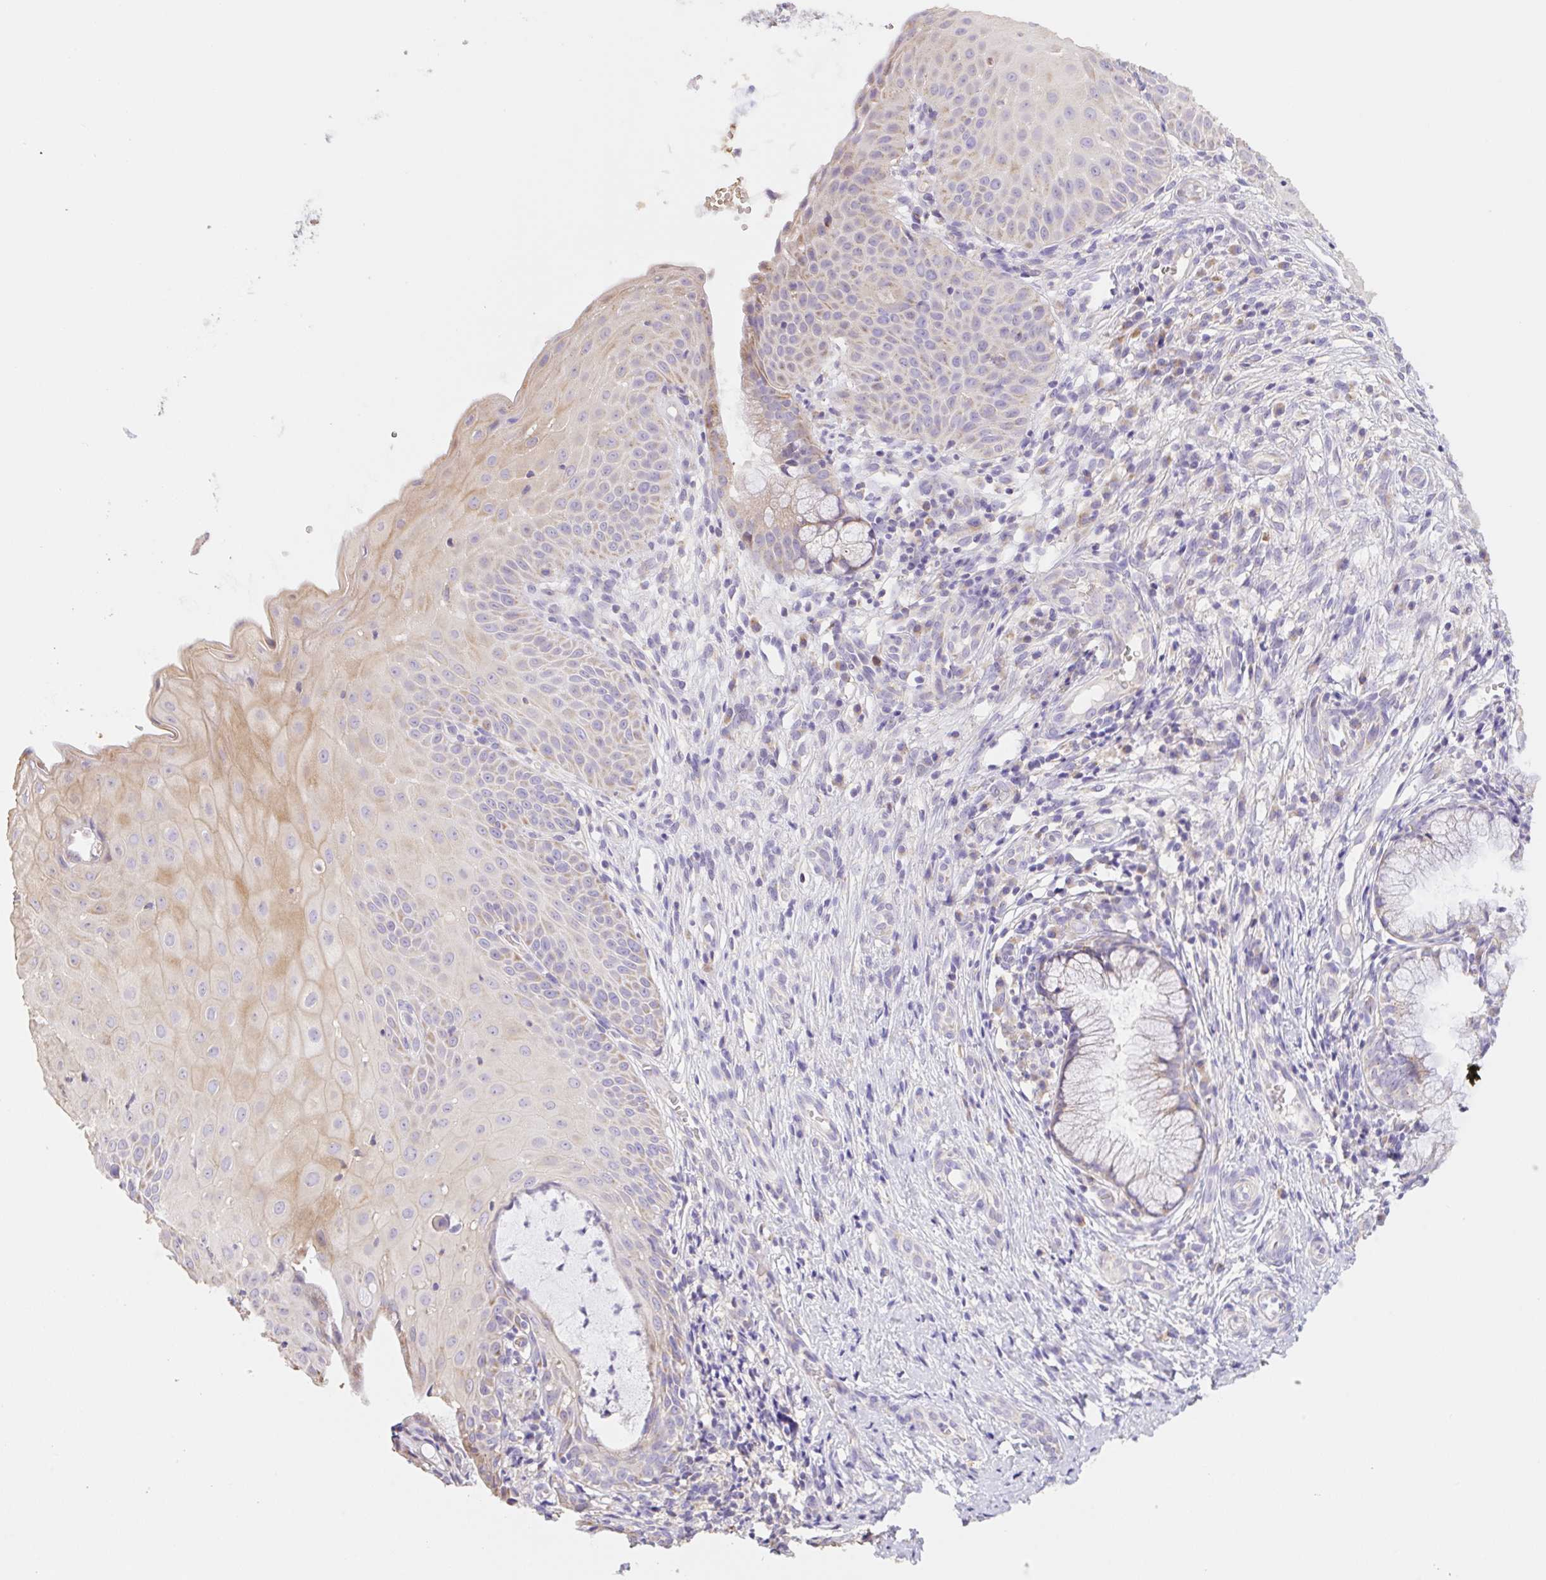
{"staining": {"intensity": "negative", "quantity": "none", "location": "none"}, "tissue": "cervix", "cell_type": "Glandular cells", "image_type": "normal", "snomed": [{"axis": "morphology", "description": "Normal tissue, NOS"}, {"axis": "topography", "description": "Cervix"}], "caption": "Immunohistochemistry (IHC) histopathology image of normal human cervix stained for a protein (brown), which demonstrates no positivity in glandular cells.", "gene": "COPZ2", "patient": {"sex": "female", "age": 36}}